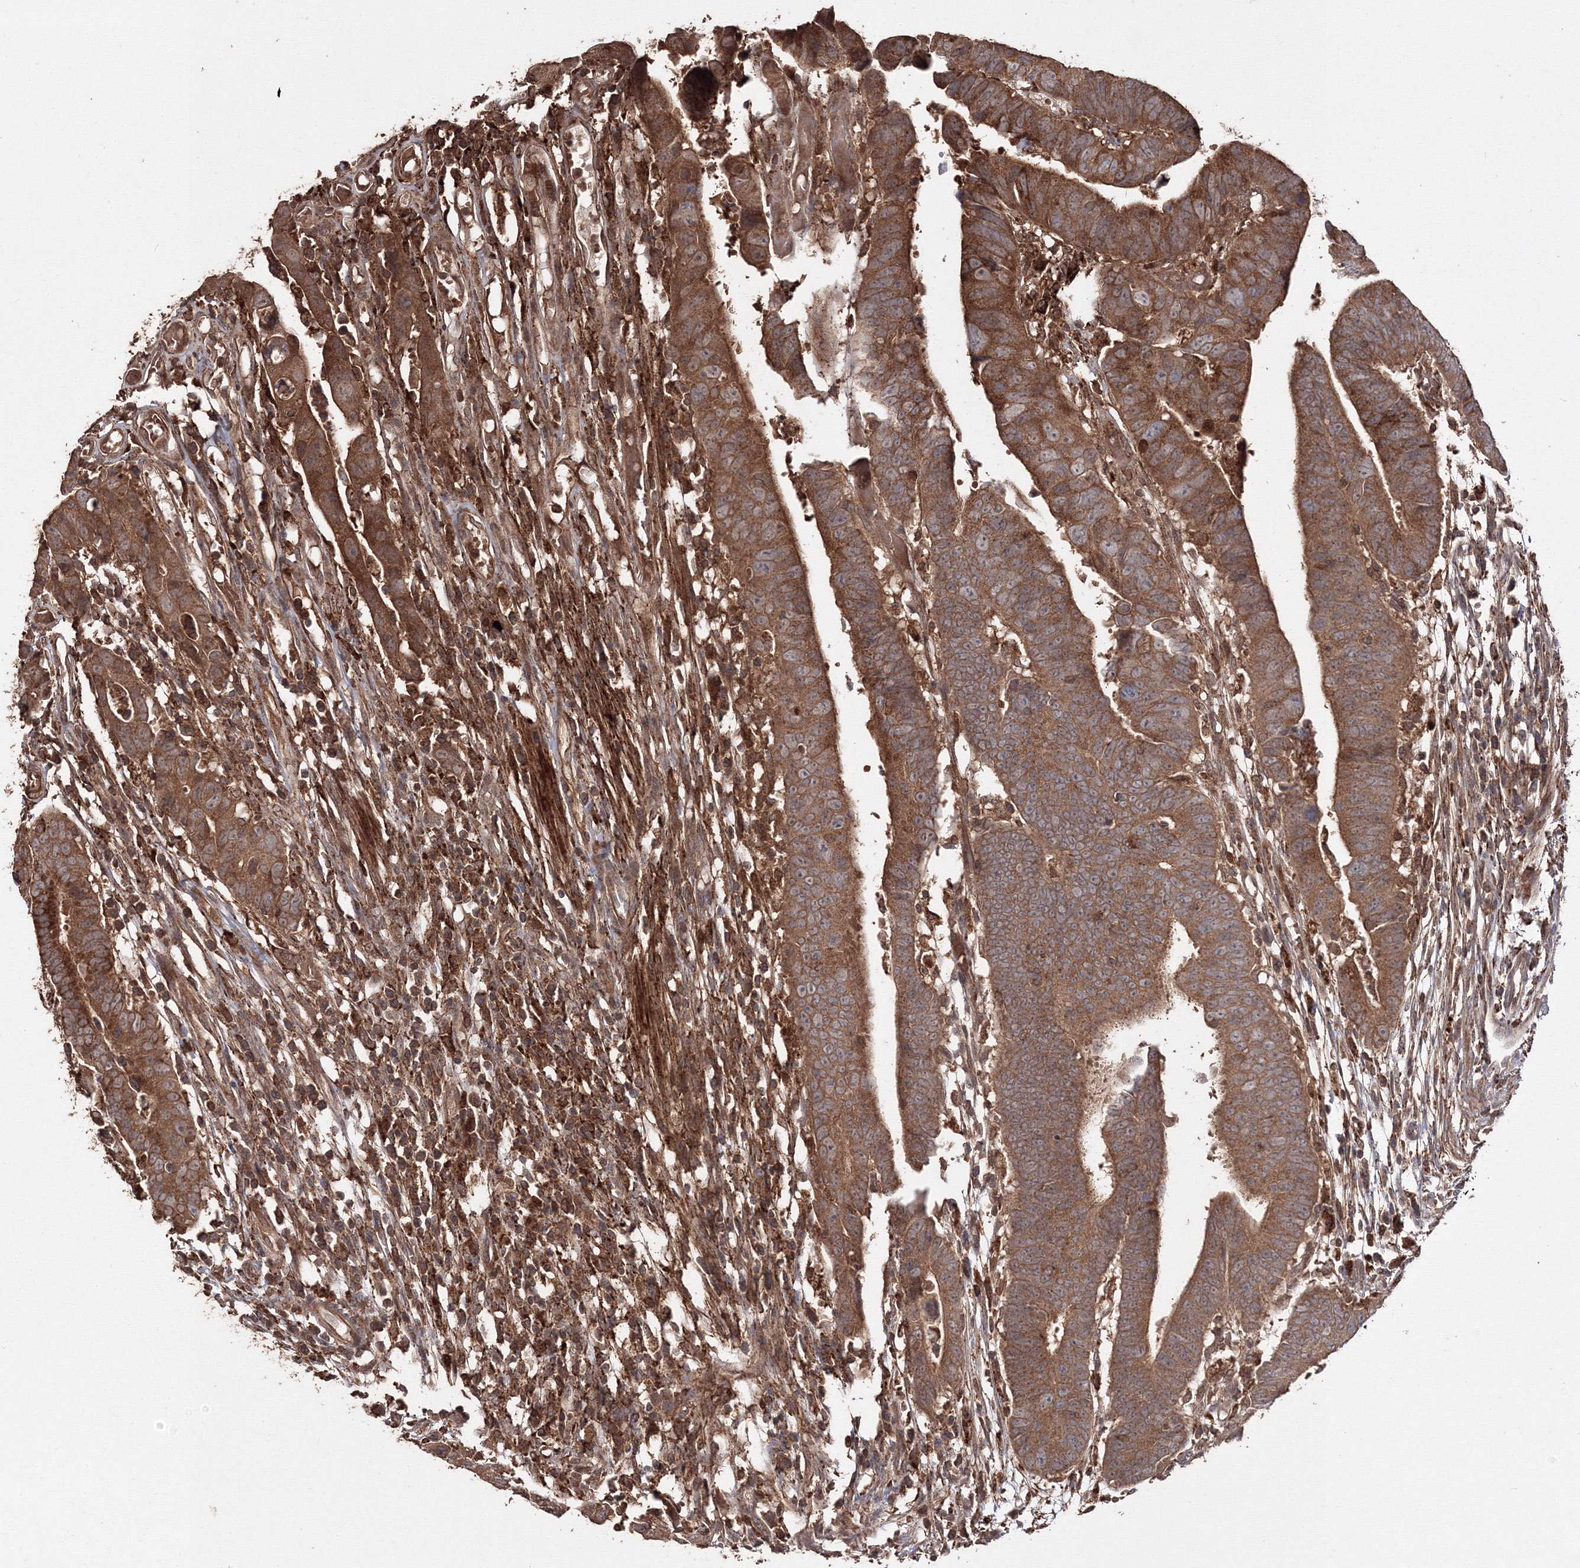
{"staining": {"intensity": "strong", "quantity": ">75%", "location": "cytoplasmic/membranous"}, "tissue": "colorectal cancer", "cell_type": "Tumor cells", "image_type": "cancer", "snomed": [{"axis": "morphology", "description": "Adenocarcinoma, NOS"}, {"axis": "topography", "description": "Rectum"}], "caption": "An immunohistochemistry (IHC) image of neoplastic tissue is shown. Protein staining in brown highlights strong cytoplasmic/membranous positivity in colorectal cancer within tumor cells.", "gene": "DDO", "patient": {"sex": "female", "age": 65}}